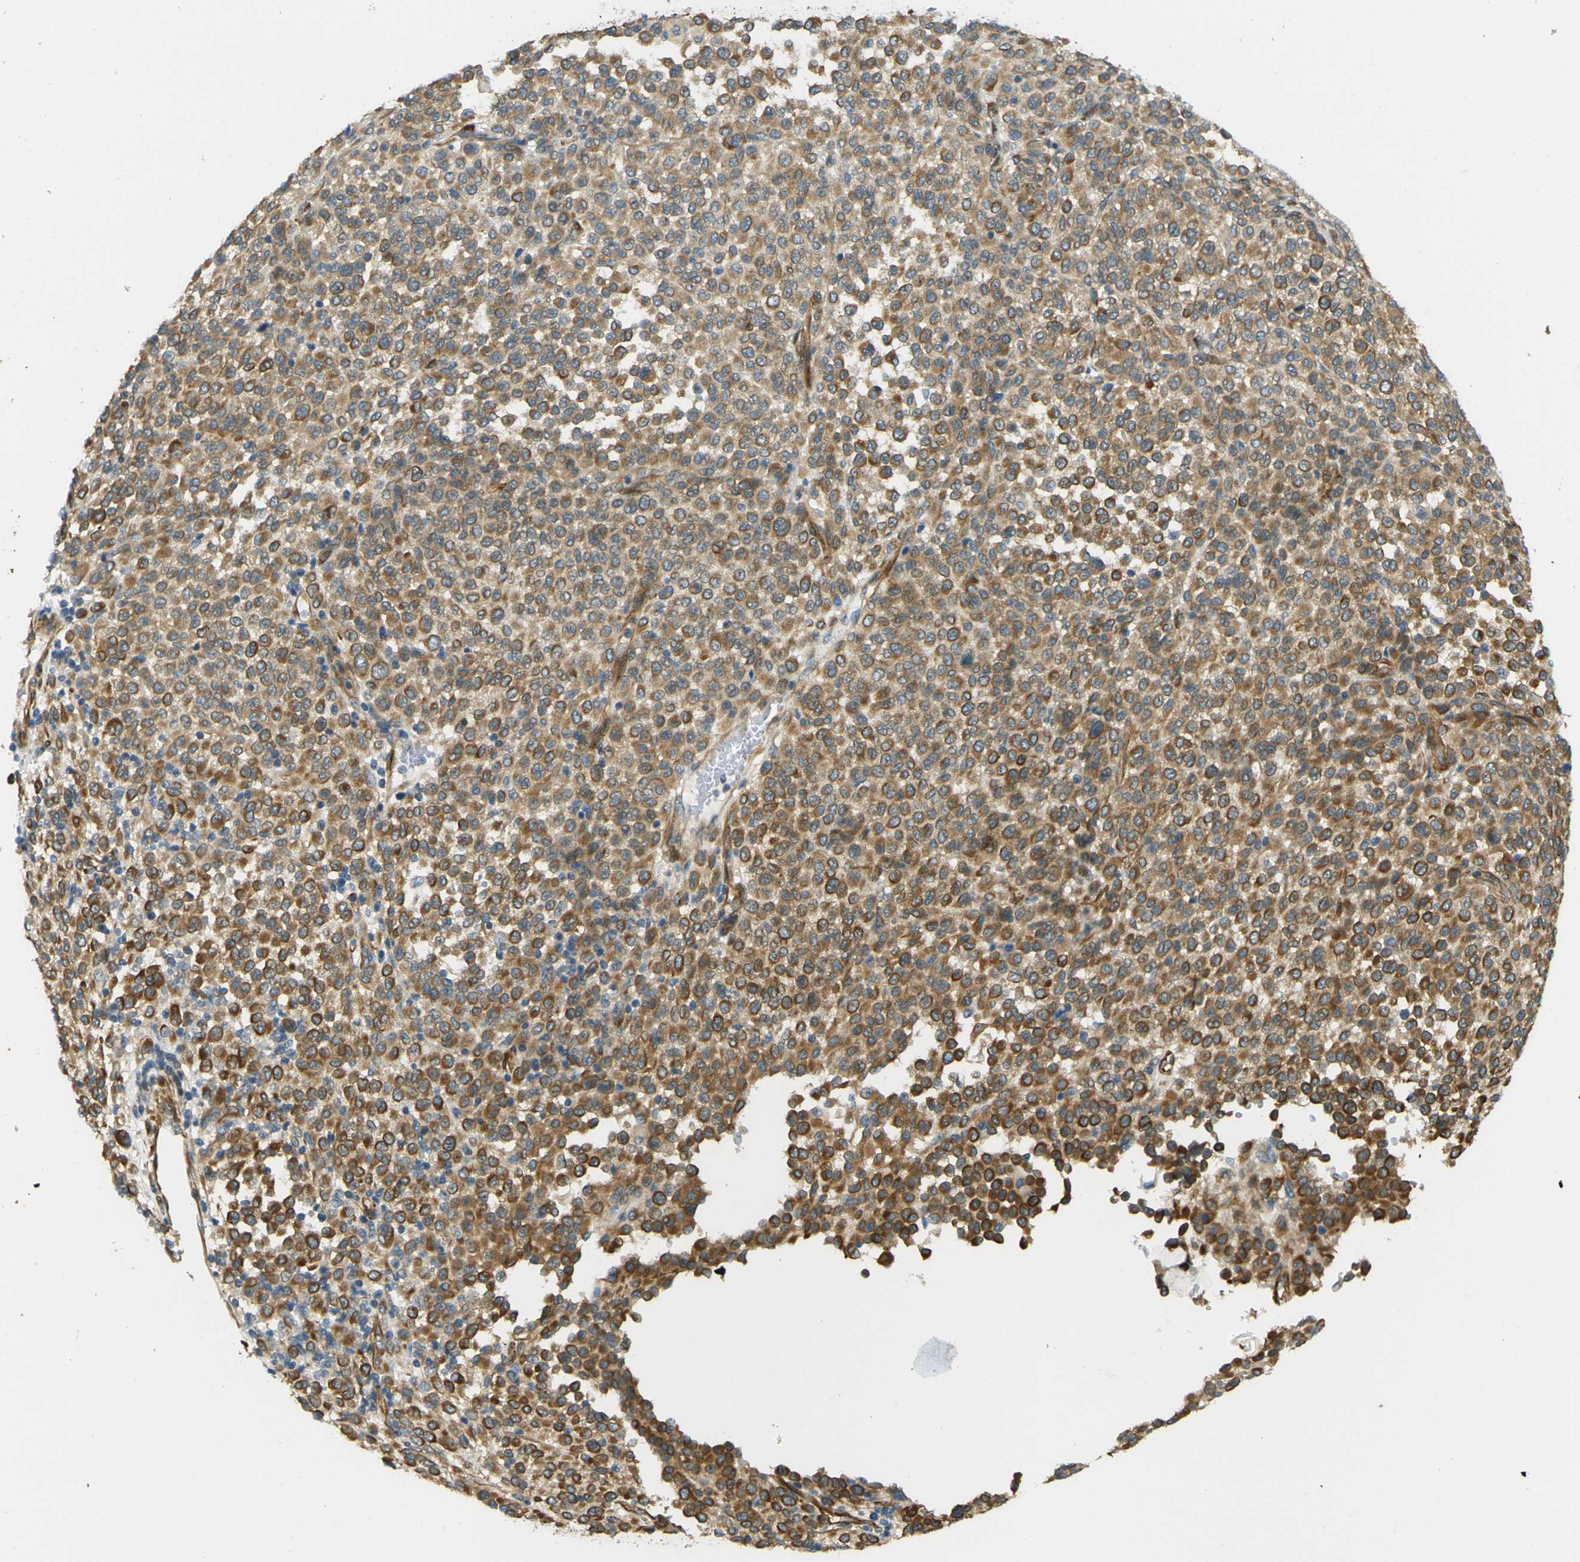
{"staining": {"intensity": "moderate", "quantity": ">75%", "location": "cytoplasmic/membranous"}, "tissue": "melanoma", "cell_type": "Tumor cells", "image_type": "cancer", "snomed": [{"axis": "morphology", "description": "Malignant melanoma, Metastatic site"}, {"axis": "topography", "description": "Pancreas"}], "caption": "Malignant melanoma (metastatic site) tissue exhibits moderate cytoplasmic/membranous positivity in approximately >75% of tumor cells", "gene": "CYTH3", "patient": {"sex": "female", "age": 30}}